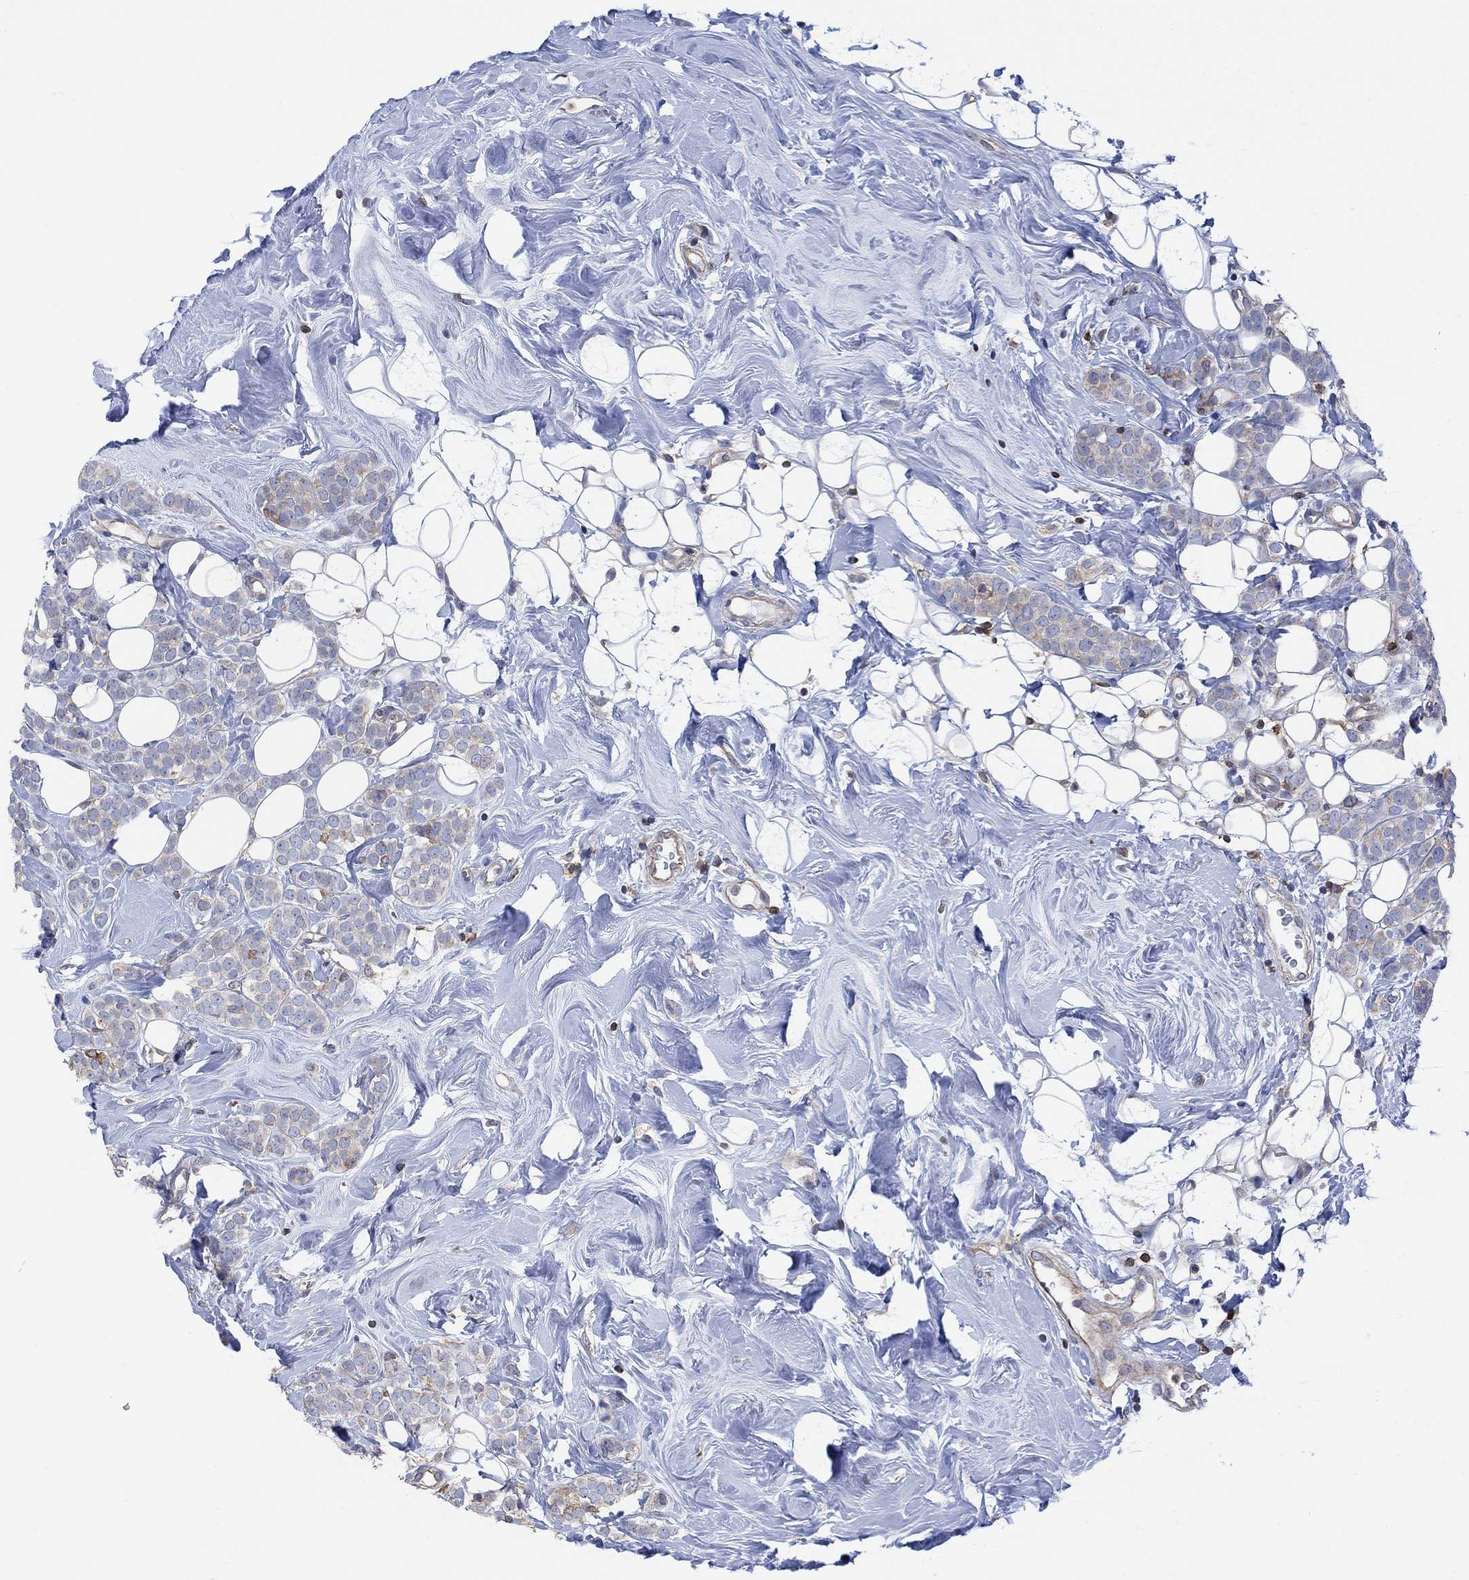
{"staining": {"intensity": "moderate", "quantity": "<25%", "location": "cytoplasmic/membranous"}, "tissue": "breast cancer", "cell_type": "Tumor cells", "image_type": "cancer", "snomed": [{"axis": "morphology", "description": "Lobular carcinoma"}, {"axis": "topography", "description": "Breast"}], "caption": "Tumor cells exhibit low levels of moderate cytoplasmic/membranous staining in approximately <25% of cells in human breast lobular carcinoma. Using DAB (brown) and hematoxylin (blue) stains, captured at high magnification using brightfield microscopy.", "gene": "GBP5", "patient": {"sex": "female", "age": 49}}